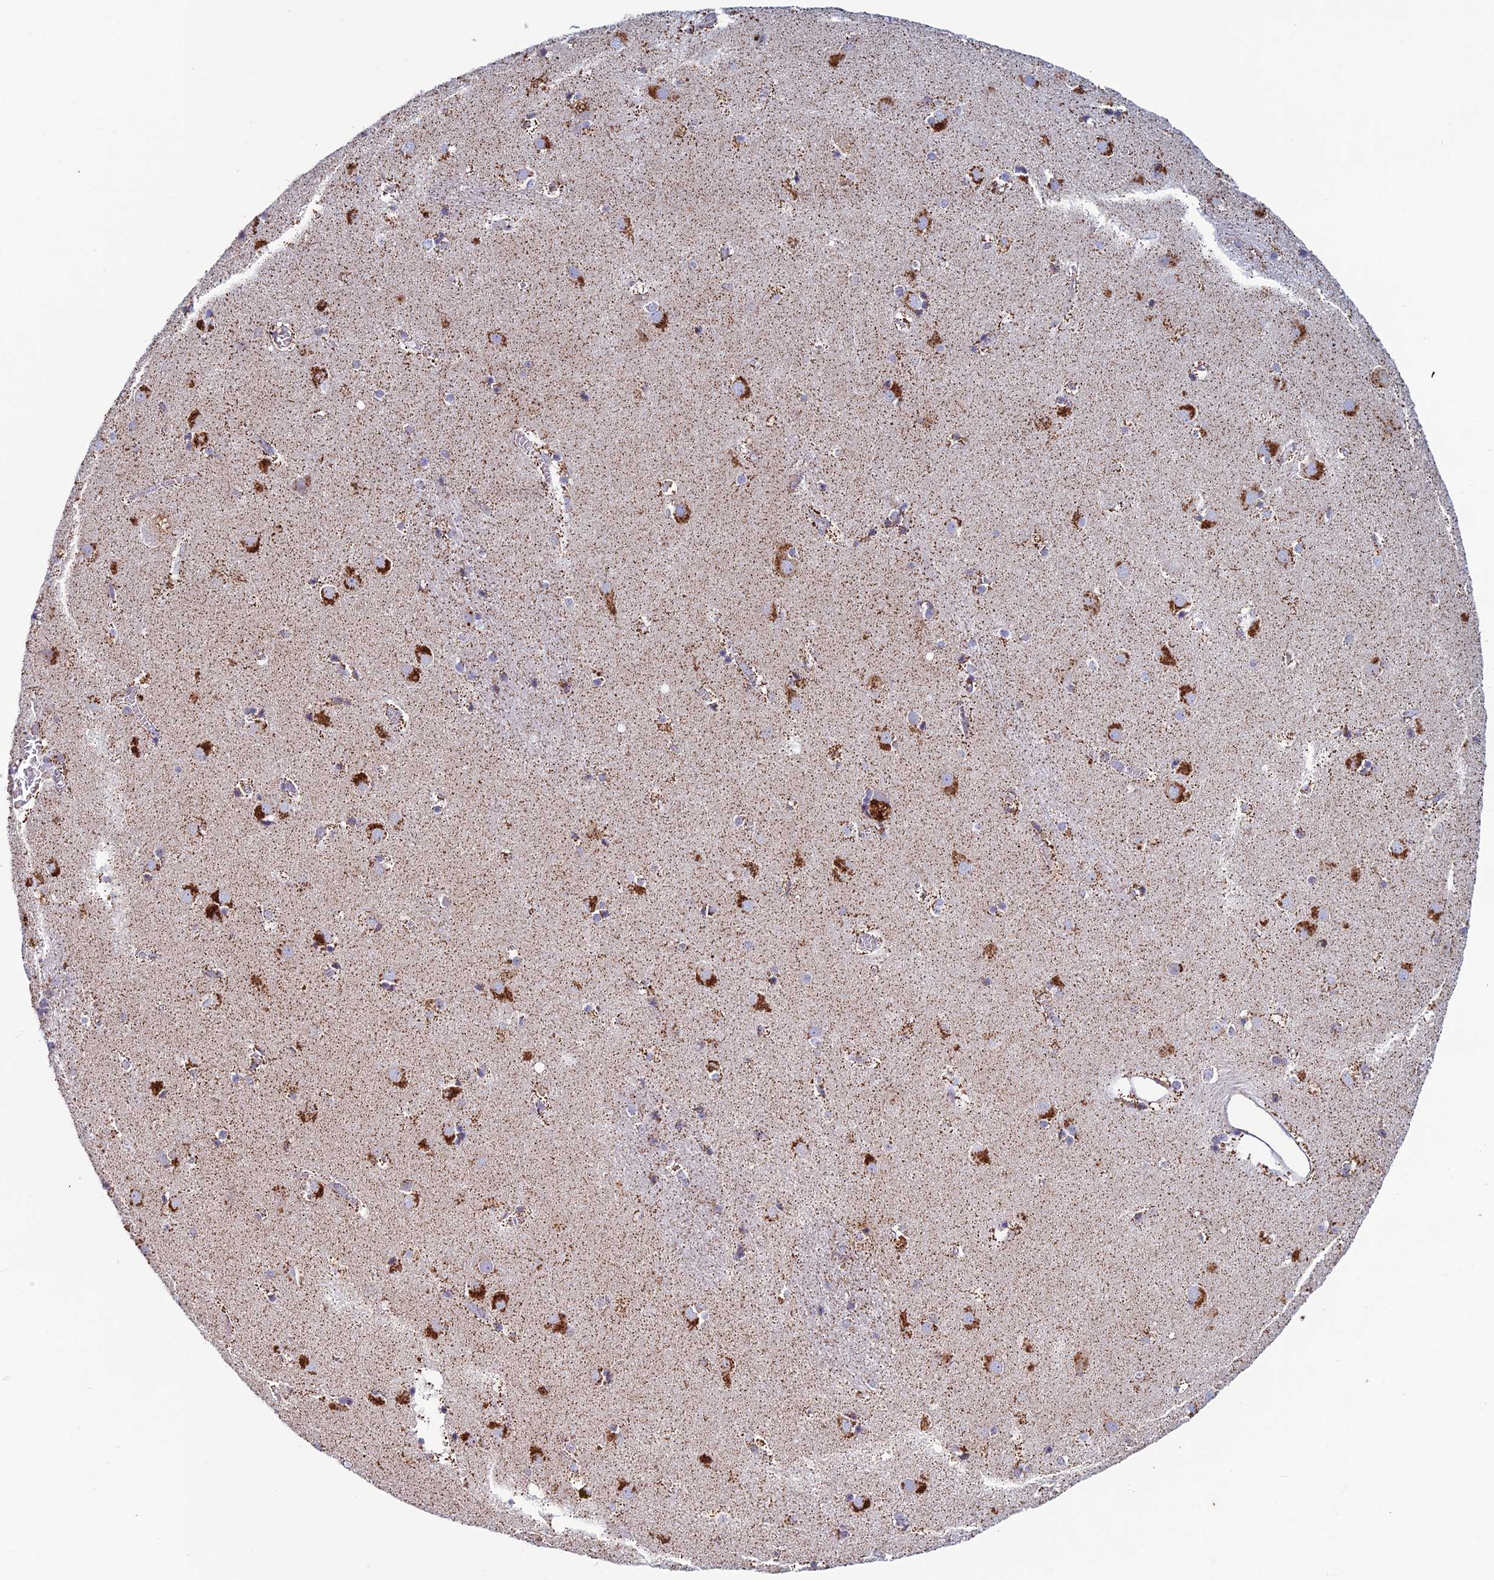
{"staining": {"intensity": "moderate", "quantity": "25%-75%", "location": "cytoplasmic/membranous"}, "tissue": "caudate", "cell_type": "Glial cells", "image_type": "normal", "snomed": [{"axis": "morphology", "description": "Normal tissue, NOS"}, {"axis": "topography", "description": "Lateral ventricle wall"}], "caption": "An immunohistochemistry (IHC) micrograph of normal tissue is shown. Protein staining in brown labels moderate cytoplasmic/membranous positivity in caudate within glial cells.", "gene": "ZNG1A", "patient": {"sex": "male", "age": 70}}